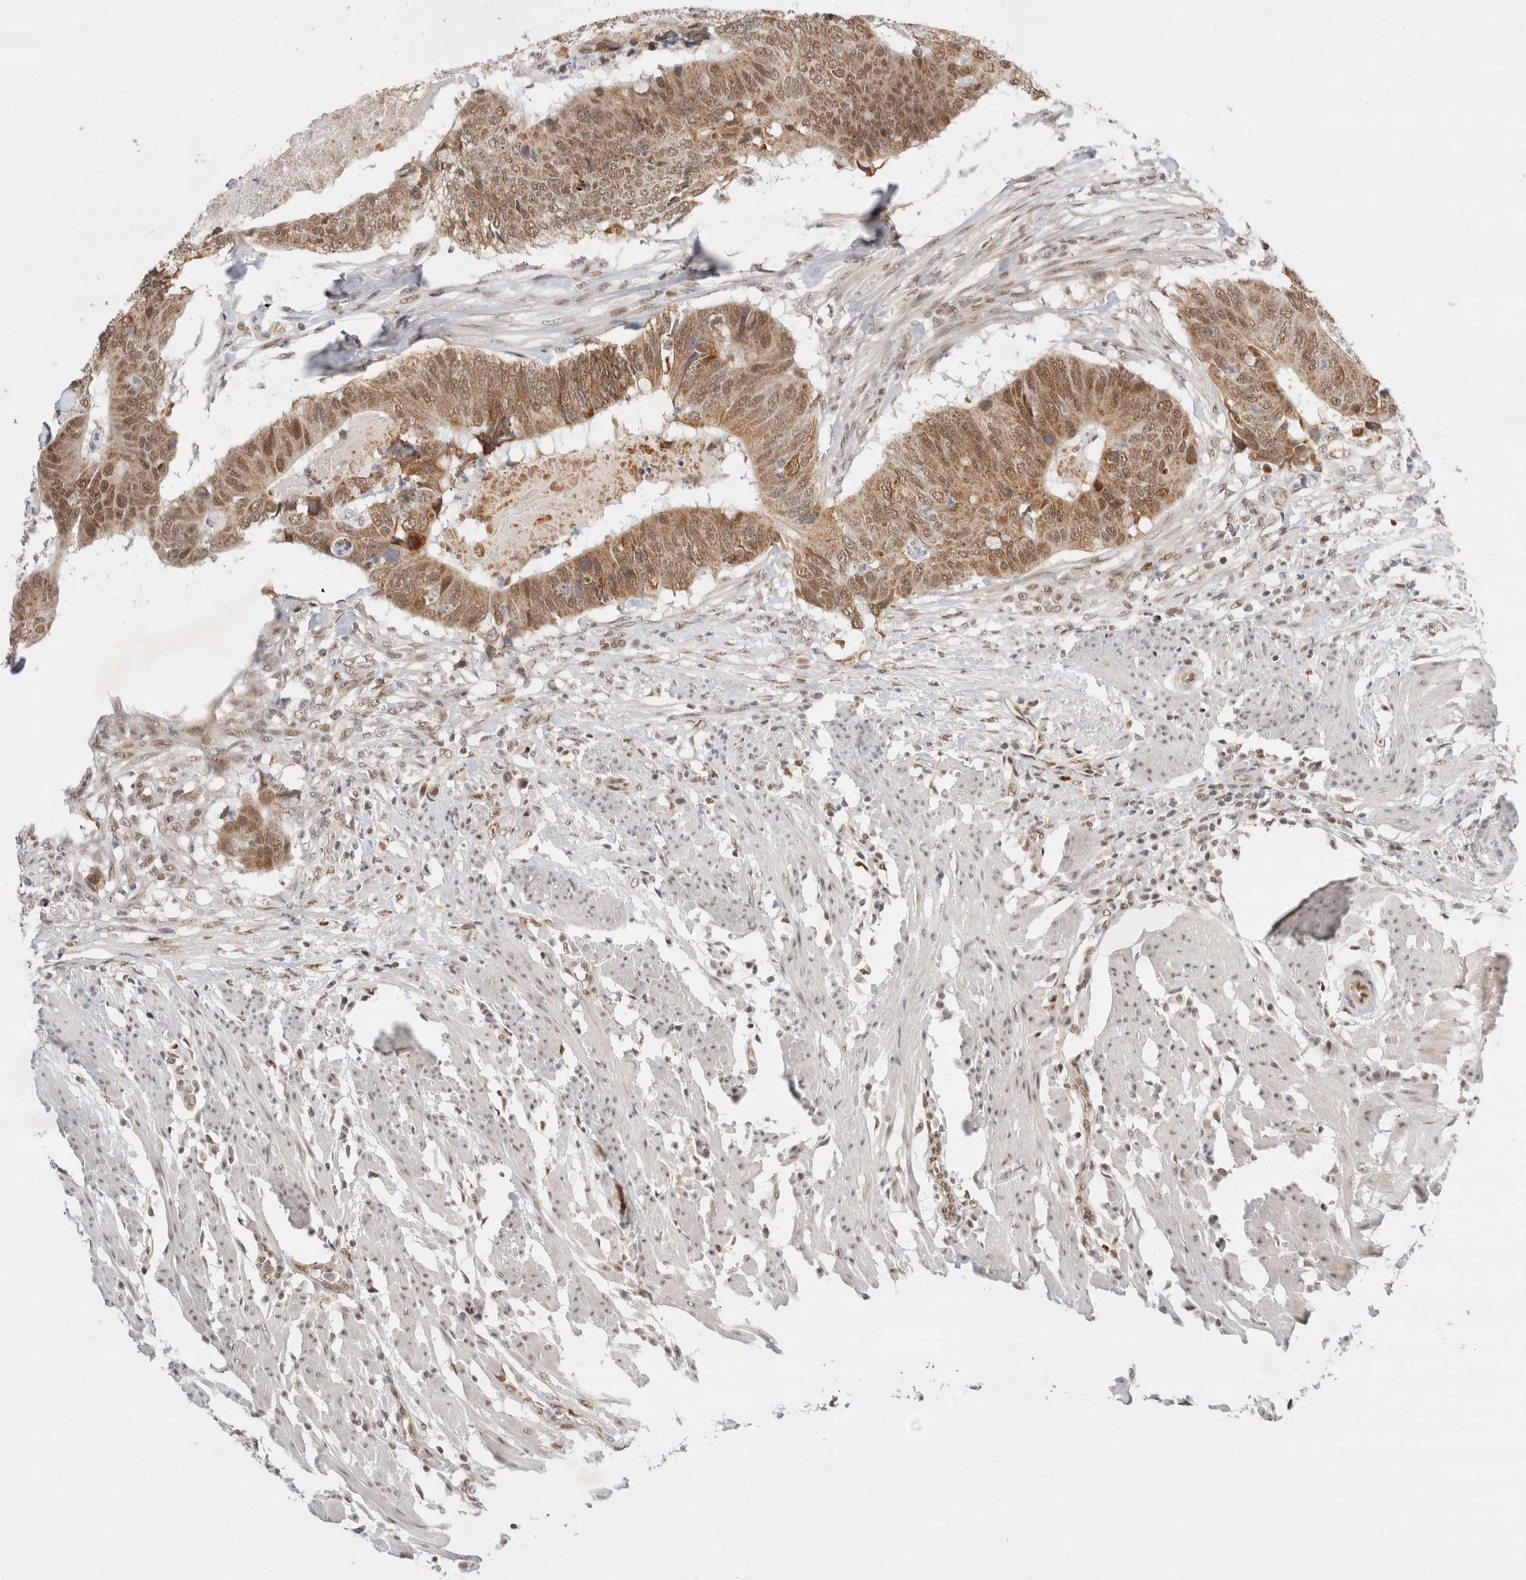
{"staining": {"intensity": "moderate", "quantity": ">75%", "location": "cytoplasmic/membranous,nuclear"}, "tissue": "colorectal cancer", "cell_type": "Tumor cells", "image_type": "cancer", "snomed": [{"axis": "morphology", "description": "Adenocarcinoma, NOS"}, {"axis": "topography", "description": "Colon"}], "caption": "High-magnification brightfield microscopy of colorectal adenocarcinoma stained with DAB (brown) and counterstained with hematoxylin (blue). tumor cells exhibit moderate cytoplasmic/membranous and nuclear staining is appreciated in approximately>75% of cells. (Brightfield microscopy of DAB IHC at high magnification).", "gene": "GTF2I", "patient": {"sex": "male", "age": 56}}